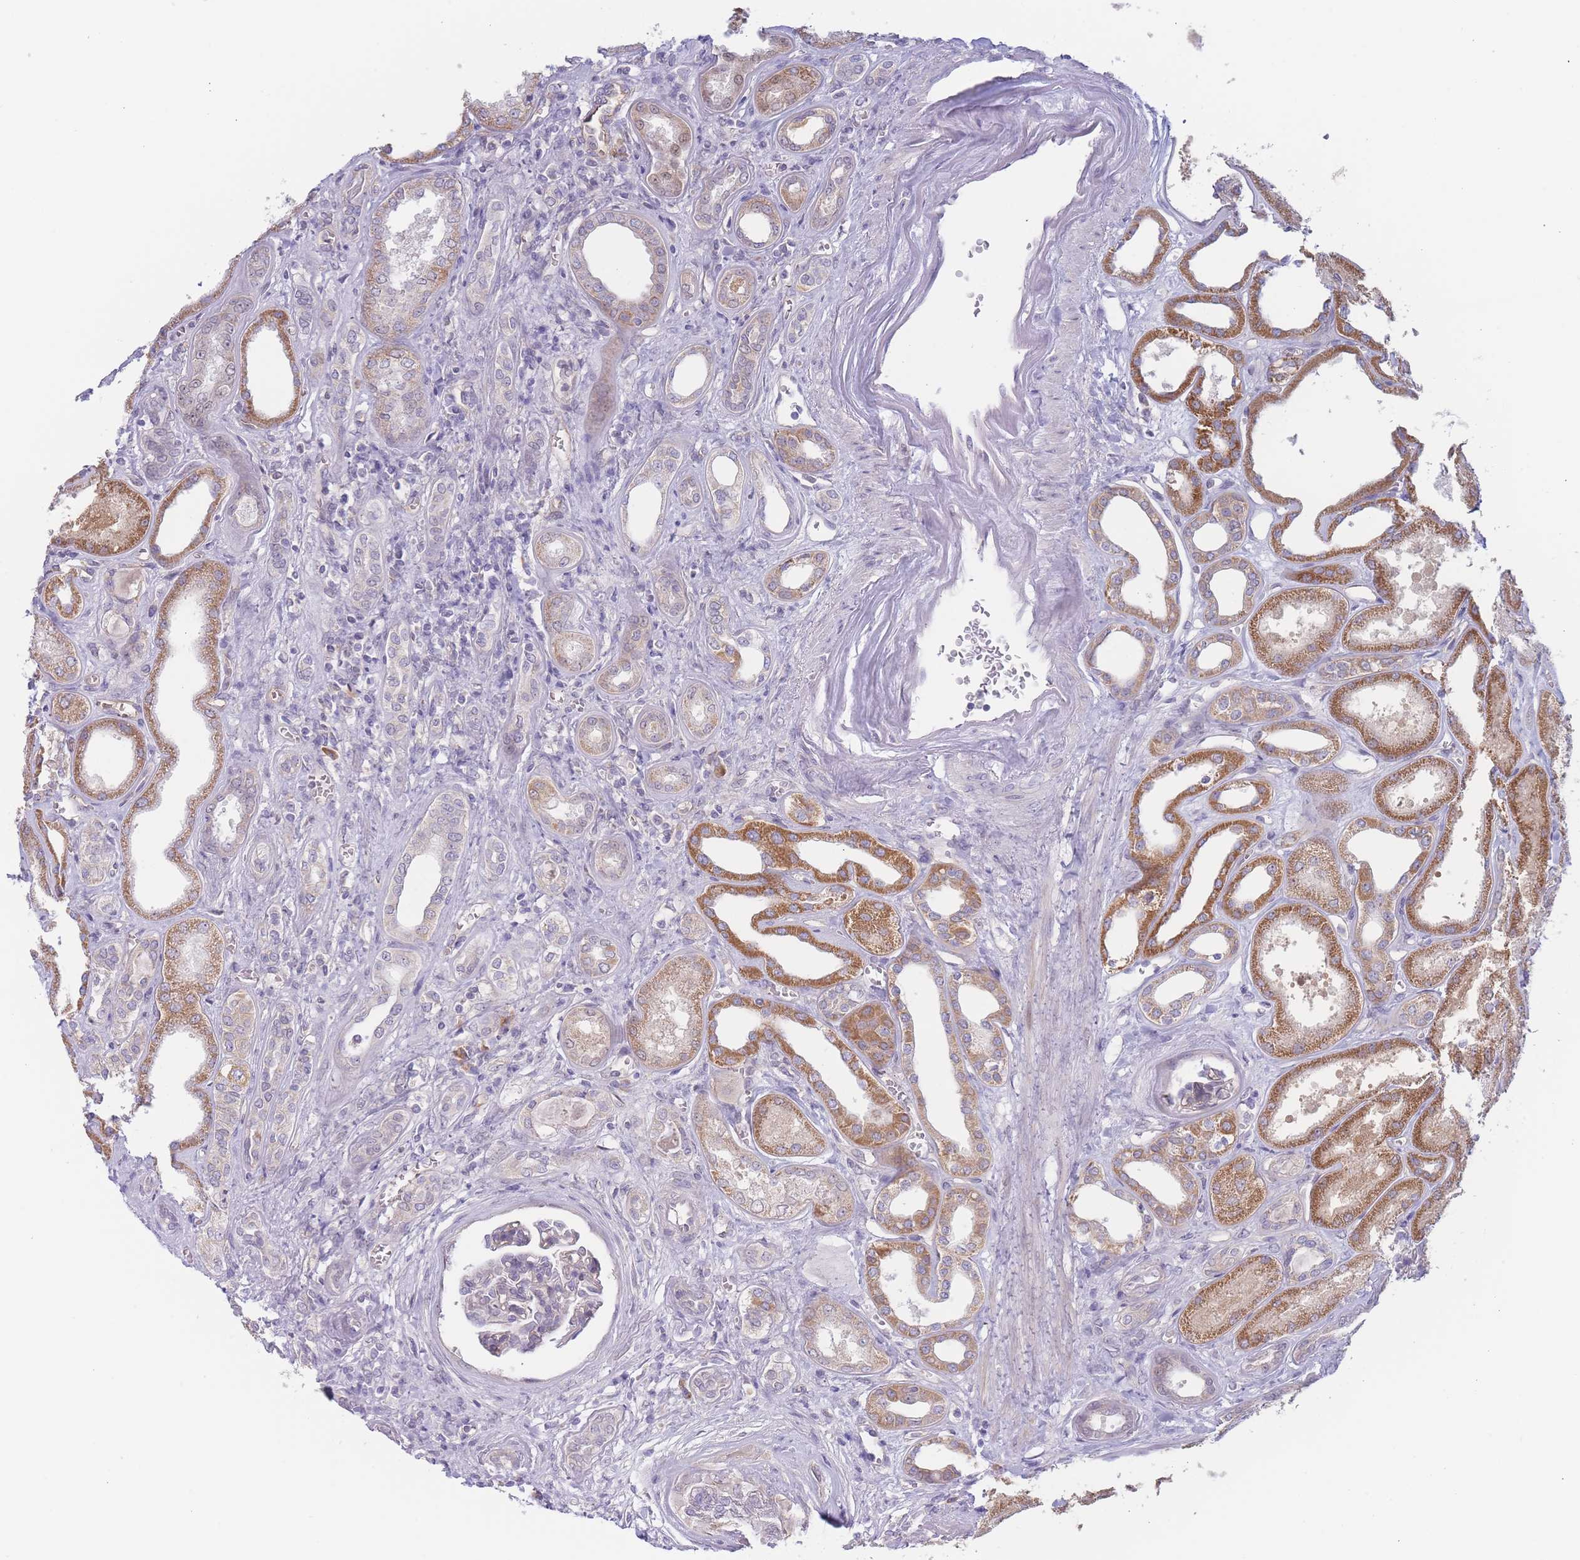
{"staining": {"intensity": "weak", "quantity": "<25%", "location": "cytoplasmic/membranous"}, "tissue": "kidney", "cell_type": "Cells in glomeruli", "image_type": "normal", "snomed": [{"axis": "morphology", "description": "Normal tissue, NOS"}, {"axis": "morphology", "description": "Adenocarcinoma, NOS"}, {"axis": "topography", "description": "Kidney"}], "caption": "High power microscopy micrograph of an IHC image of unremarkable kidney, revealing no significant expression in cells in glomeruli.", "gene": "FAM227B", "patient": {"sex": "female", "age": 68}}